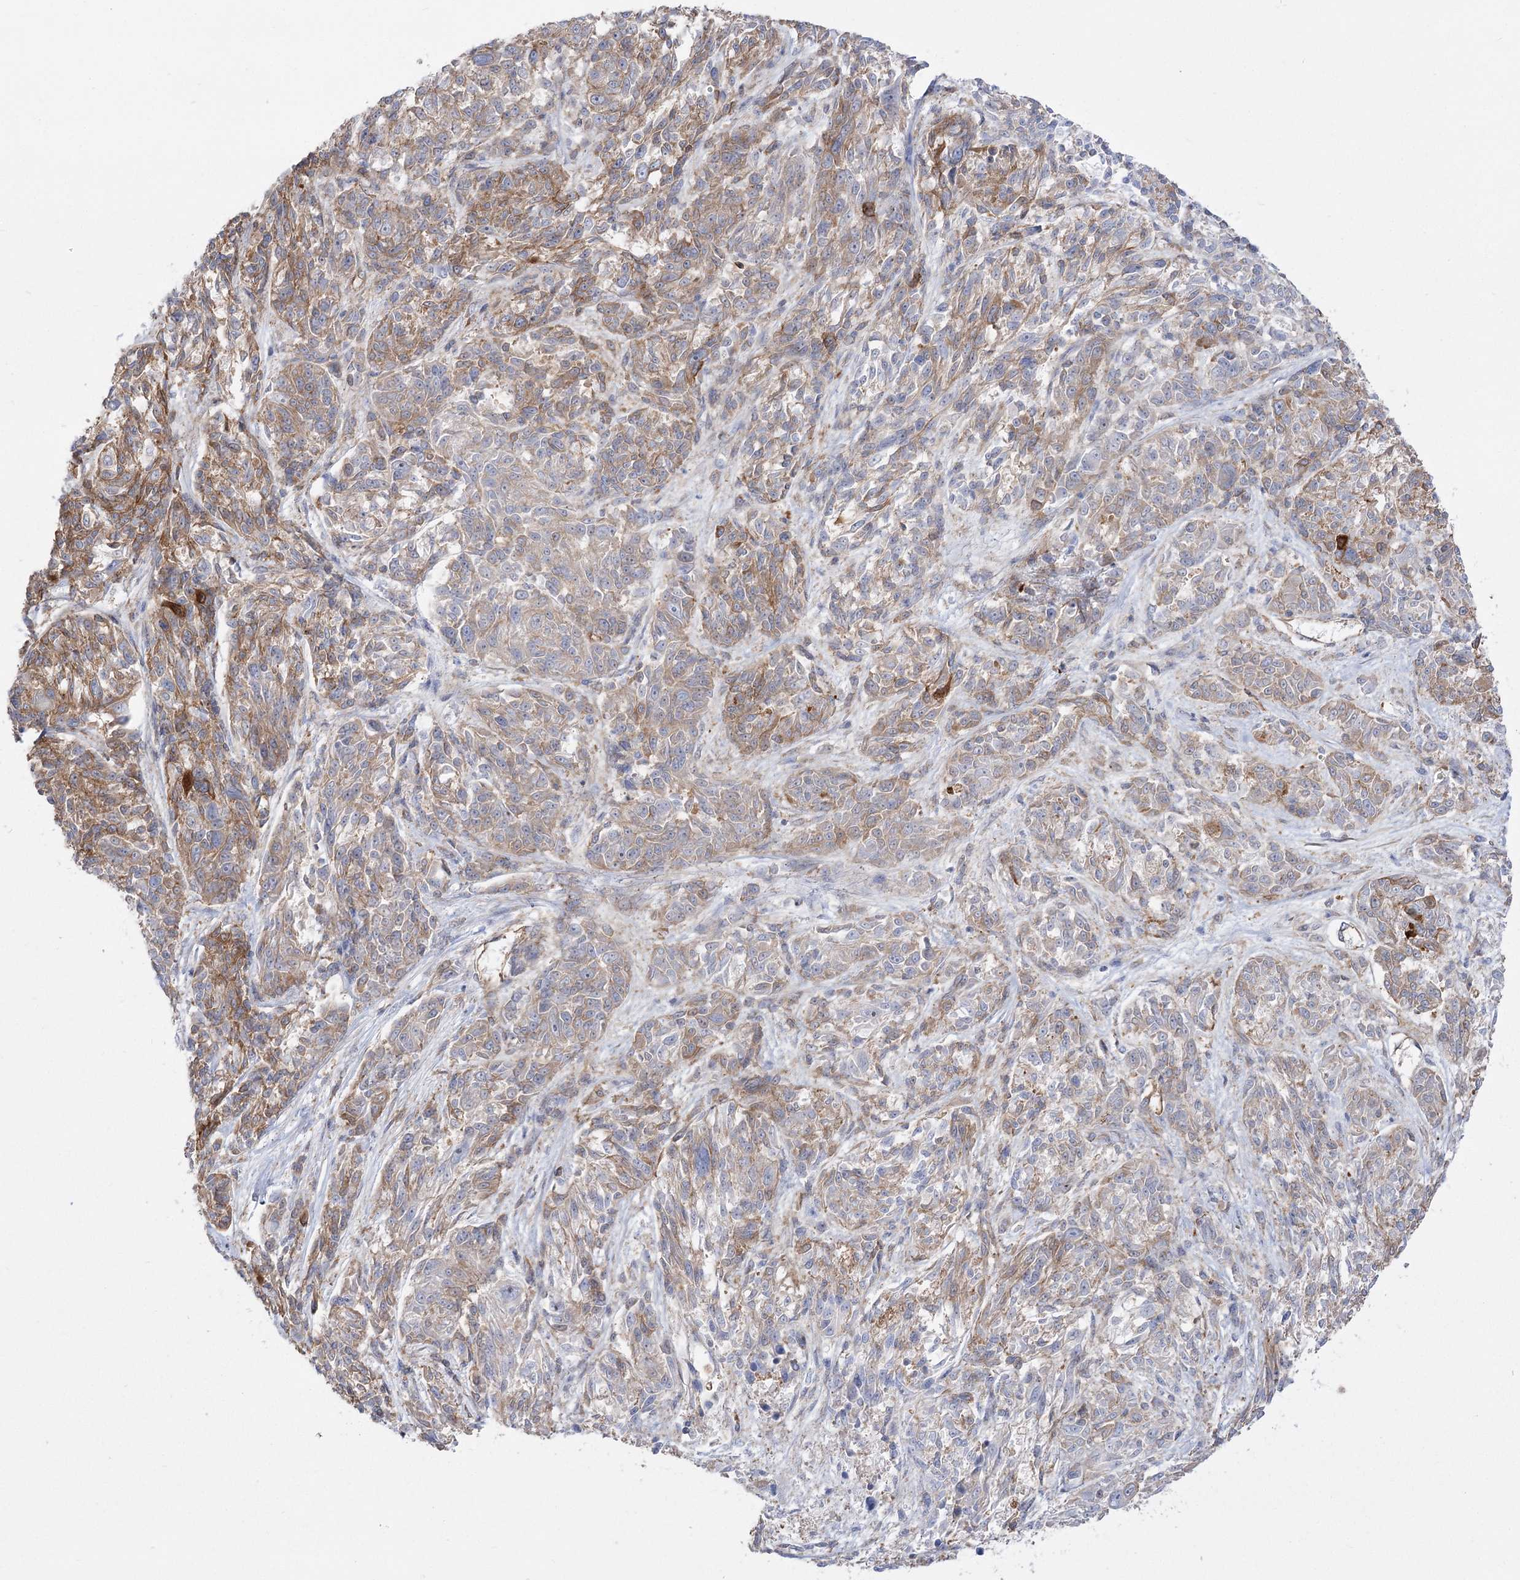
{"staining": {"intensity": "moderate", "quantity": ">75%", "location": "cytoplasmic/membranous"}, "tissue": "melanoma", "cell_type": "Tumor cells", "image_type": "cancer", "snomed": [{"axis": "morphology", "description": "Malignant melanoma, NOS"}, {"axis": "topography", "description": "Skin"}], "caption": "Immunohistochemical staining of malignant melanoma displays medium levels of moderate cytoplasmic/membranous expression in about >75% of tumor cells.", "gene": "PLEKHA5", "patient": {"sex": "male", "age": 53}}